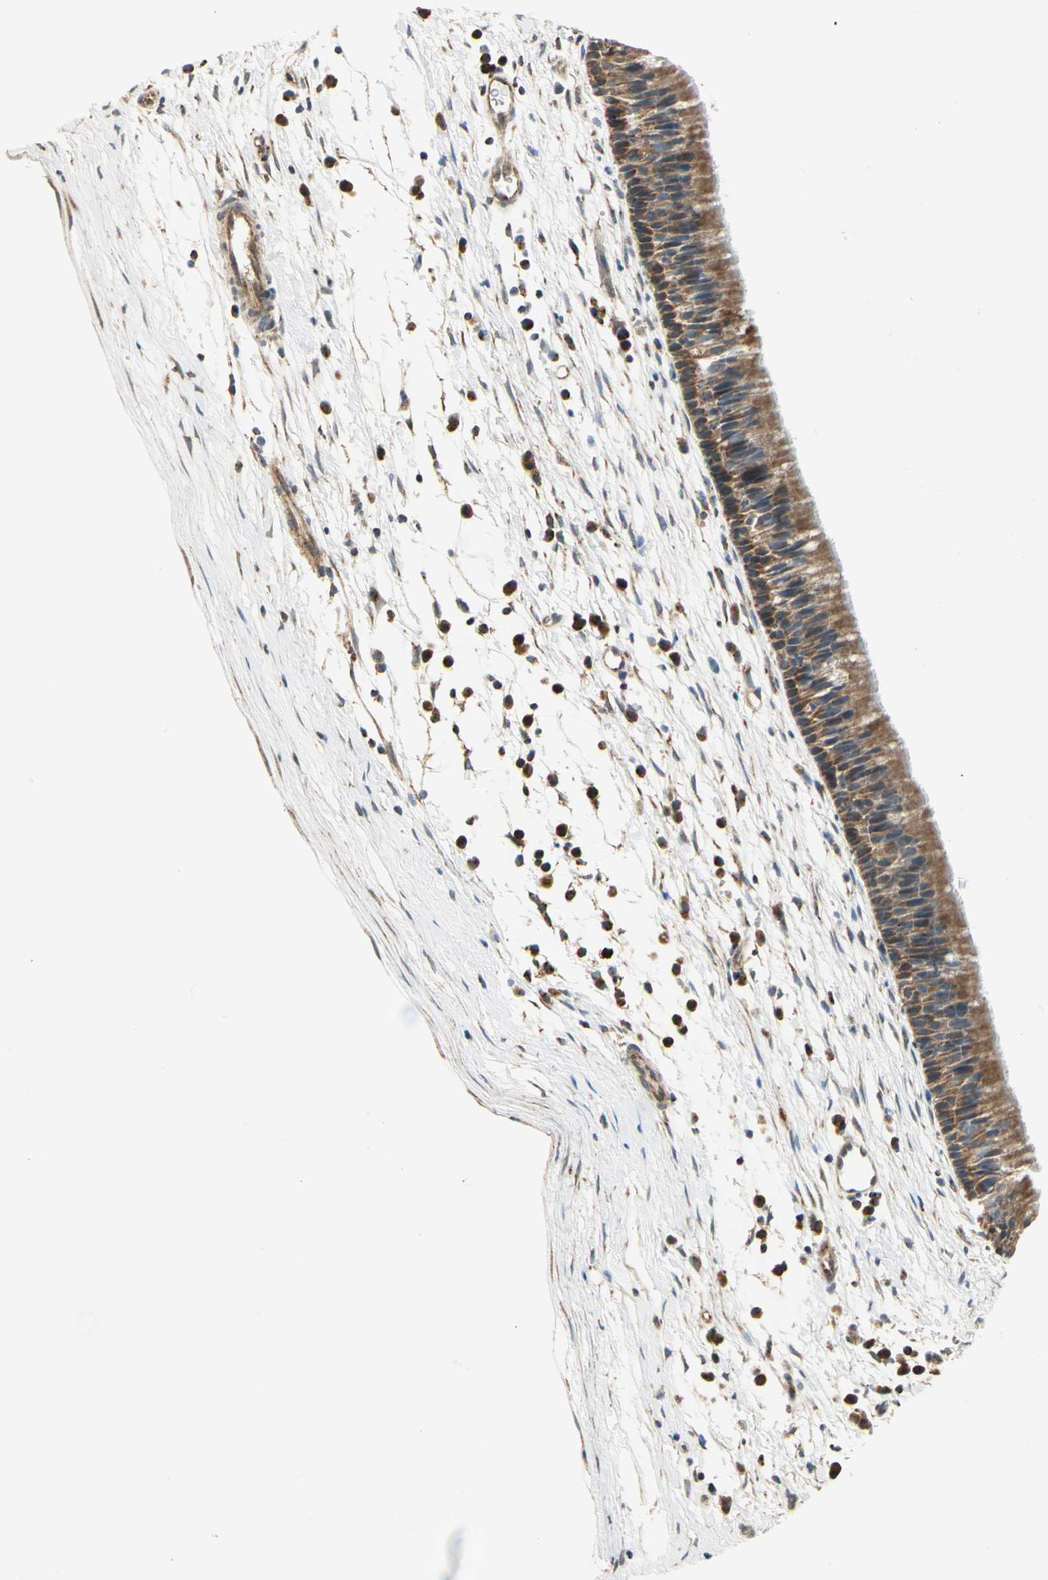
{"staining": {"intensity": "moderate", "quantity": ">75%", "location": "cytoplasmic/membranous"}, "tissue": "nasopharynx", "cell_type": "Respiratory epithelial cells", "image_type": "normal", "snomed": [{"axis": "morphology", "description": "Normal tissue, NOS"}, {"axis": "topography", "description": "Nasopharynx"}], "caption": "Immunohistochemical staining of unremarkable nasopharynx exhibits medium levels of moderate cytoplasmic/membranous expression in approximately >75% of respiratory epithelial cells.", "gene": "EPHB3", "patient": {"sex": "male", "age": 13}}